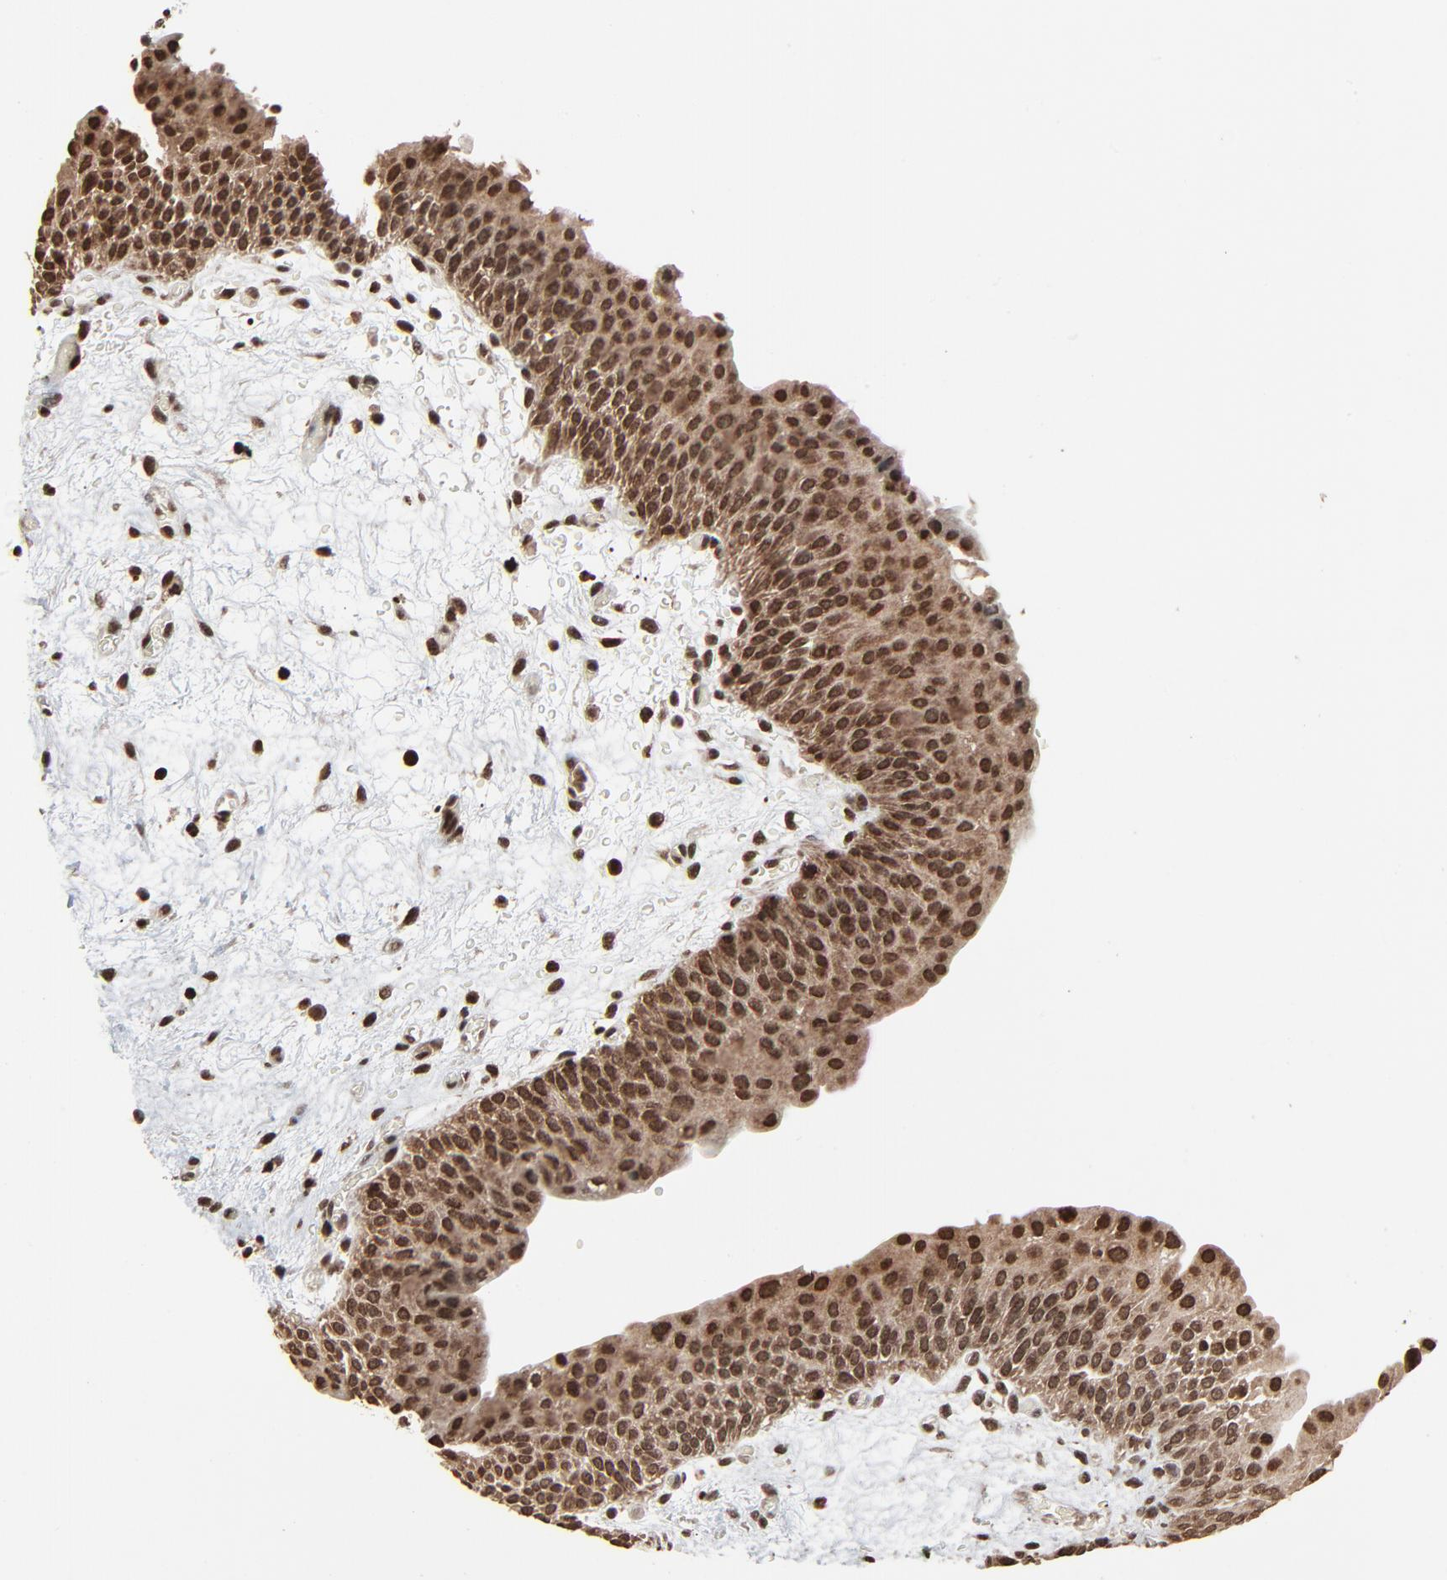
{"staining": {"intensity": "strong", "quantity": ">75%", "location": "cytoplasmic/membranous,nuclear"}, "tissue": "urinary bladder", "cell_type": "Urothelial cells", "image_type": "normal", "snomed": [{"axis": "morphology", "description": "Normal tissue, NOS"}, {"axis": "morphology", "description": "Dysplasia, NOS"}, {"axis": "topography", "description": "Urinary bladder"}], "caption": "Normal urinary bladder displays strong cytoplasmic/membranous,nuclear expression in about >75% of urothelial cells, visualized by immunohistochemistry.", "gene": "RPS6KA3", "patient": {"sex": "male", "age": 35}}